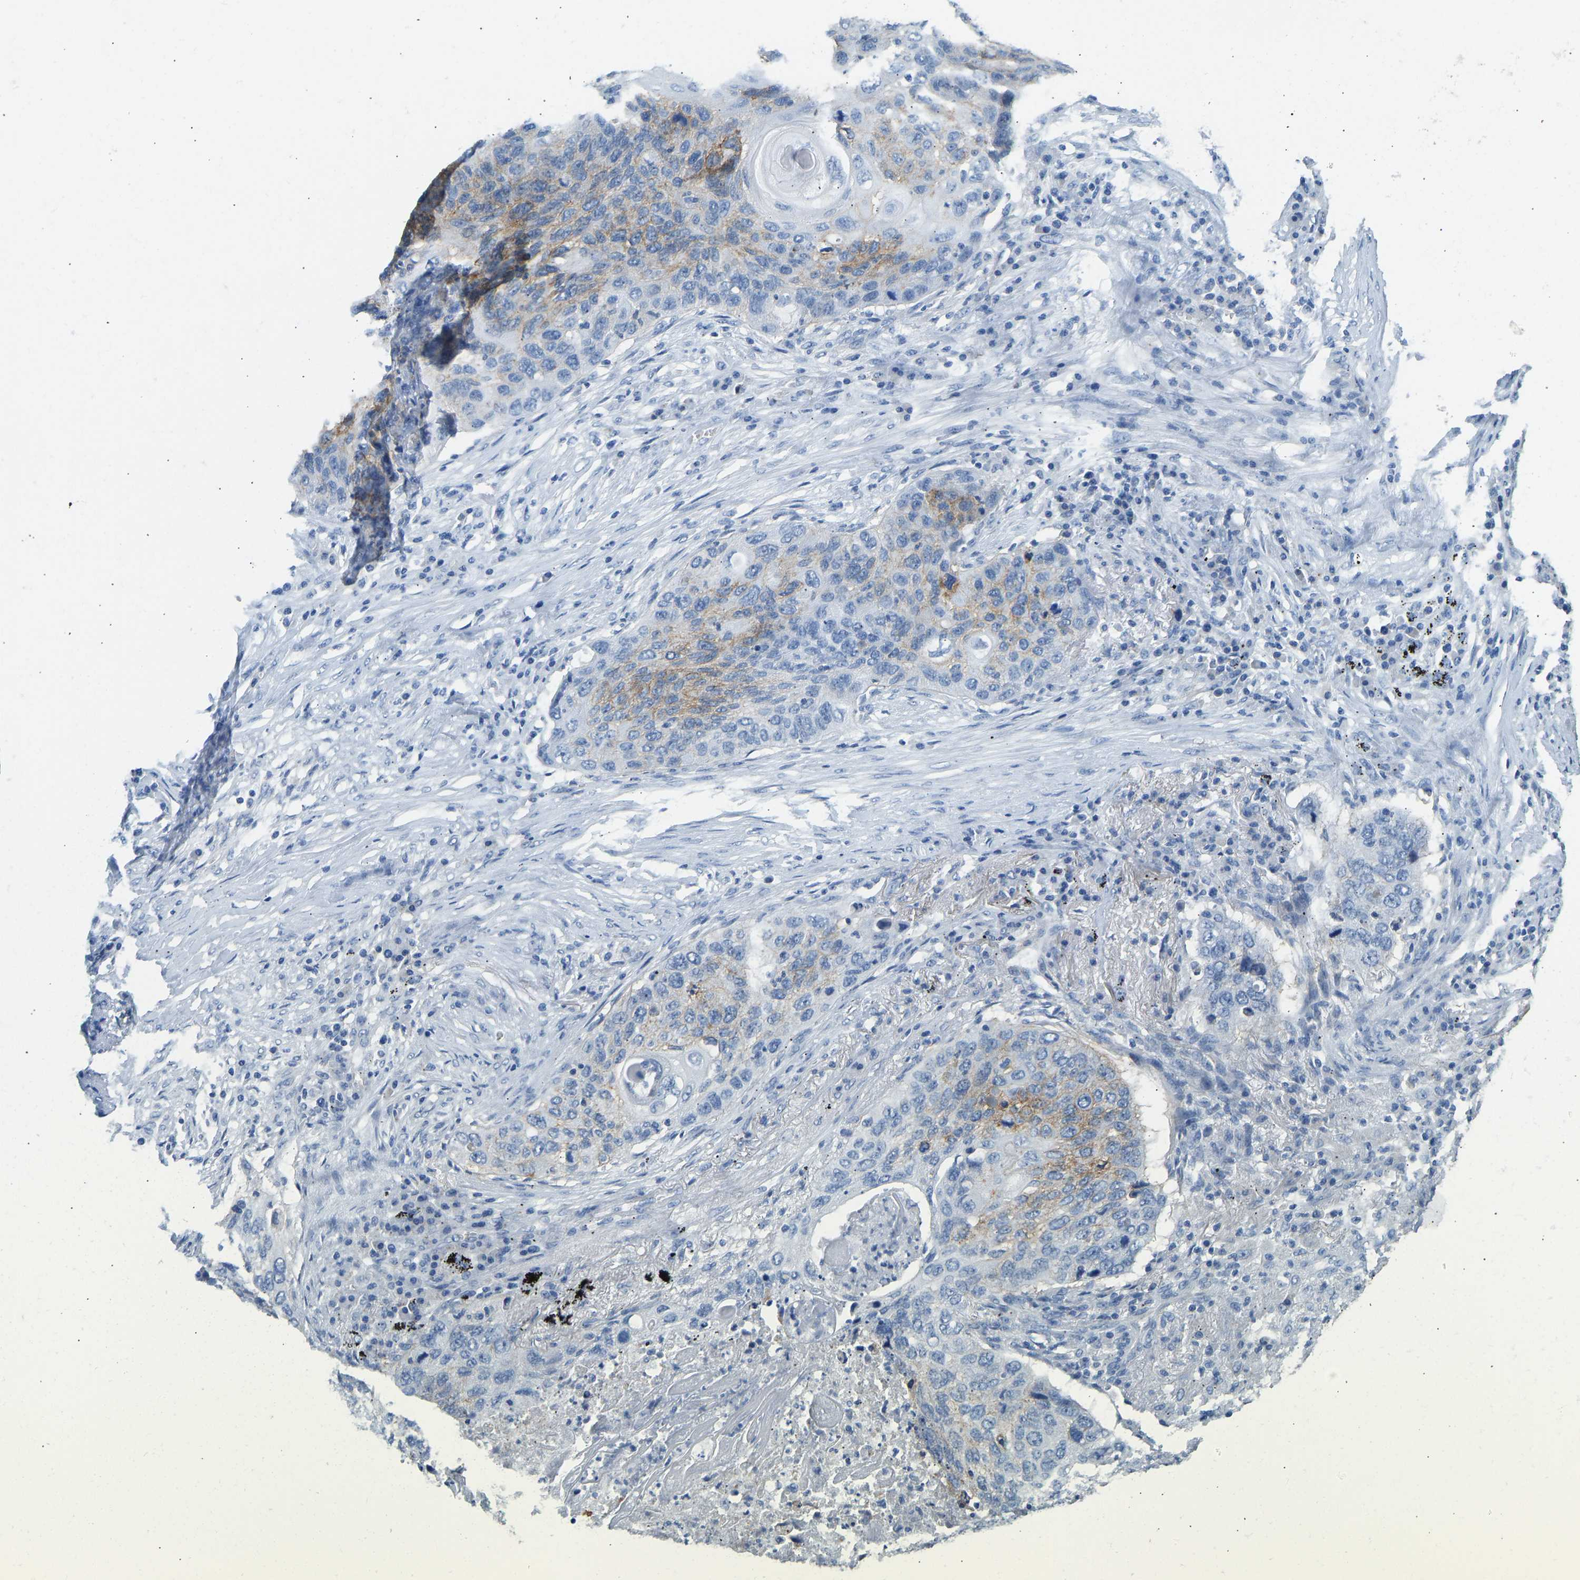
{"staining": {"intensity": "moderate", "quantity": "25%-75%", "location": "cytoplasmic/membranous"}, "tissue": "lung cancer", "cell_type": "Tumor cells", "image_type": "cancer", "snomed": [{"axis": "morphology", "description": "Squamous cell carcinoma, NOS"}, {"axis": "topography", "description": "Lung"}], "caption": "This photomicrograph reveals squamous cell carcinoma (lung) stained with IHC to label a protein in brown. The cytoplasmic/membranous of tumor cells show moderate positivity for the protein. Nuclei are counter-stained blue.", "gene": "ATP1A1", "patient": {"sex": "female", "age": 63}}